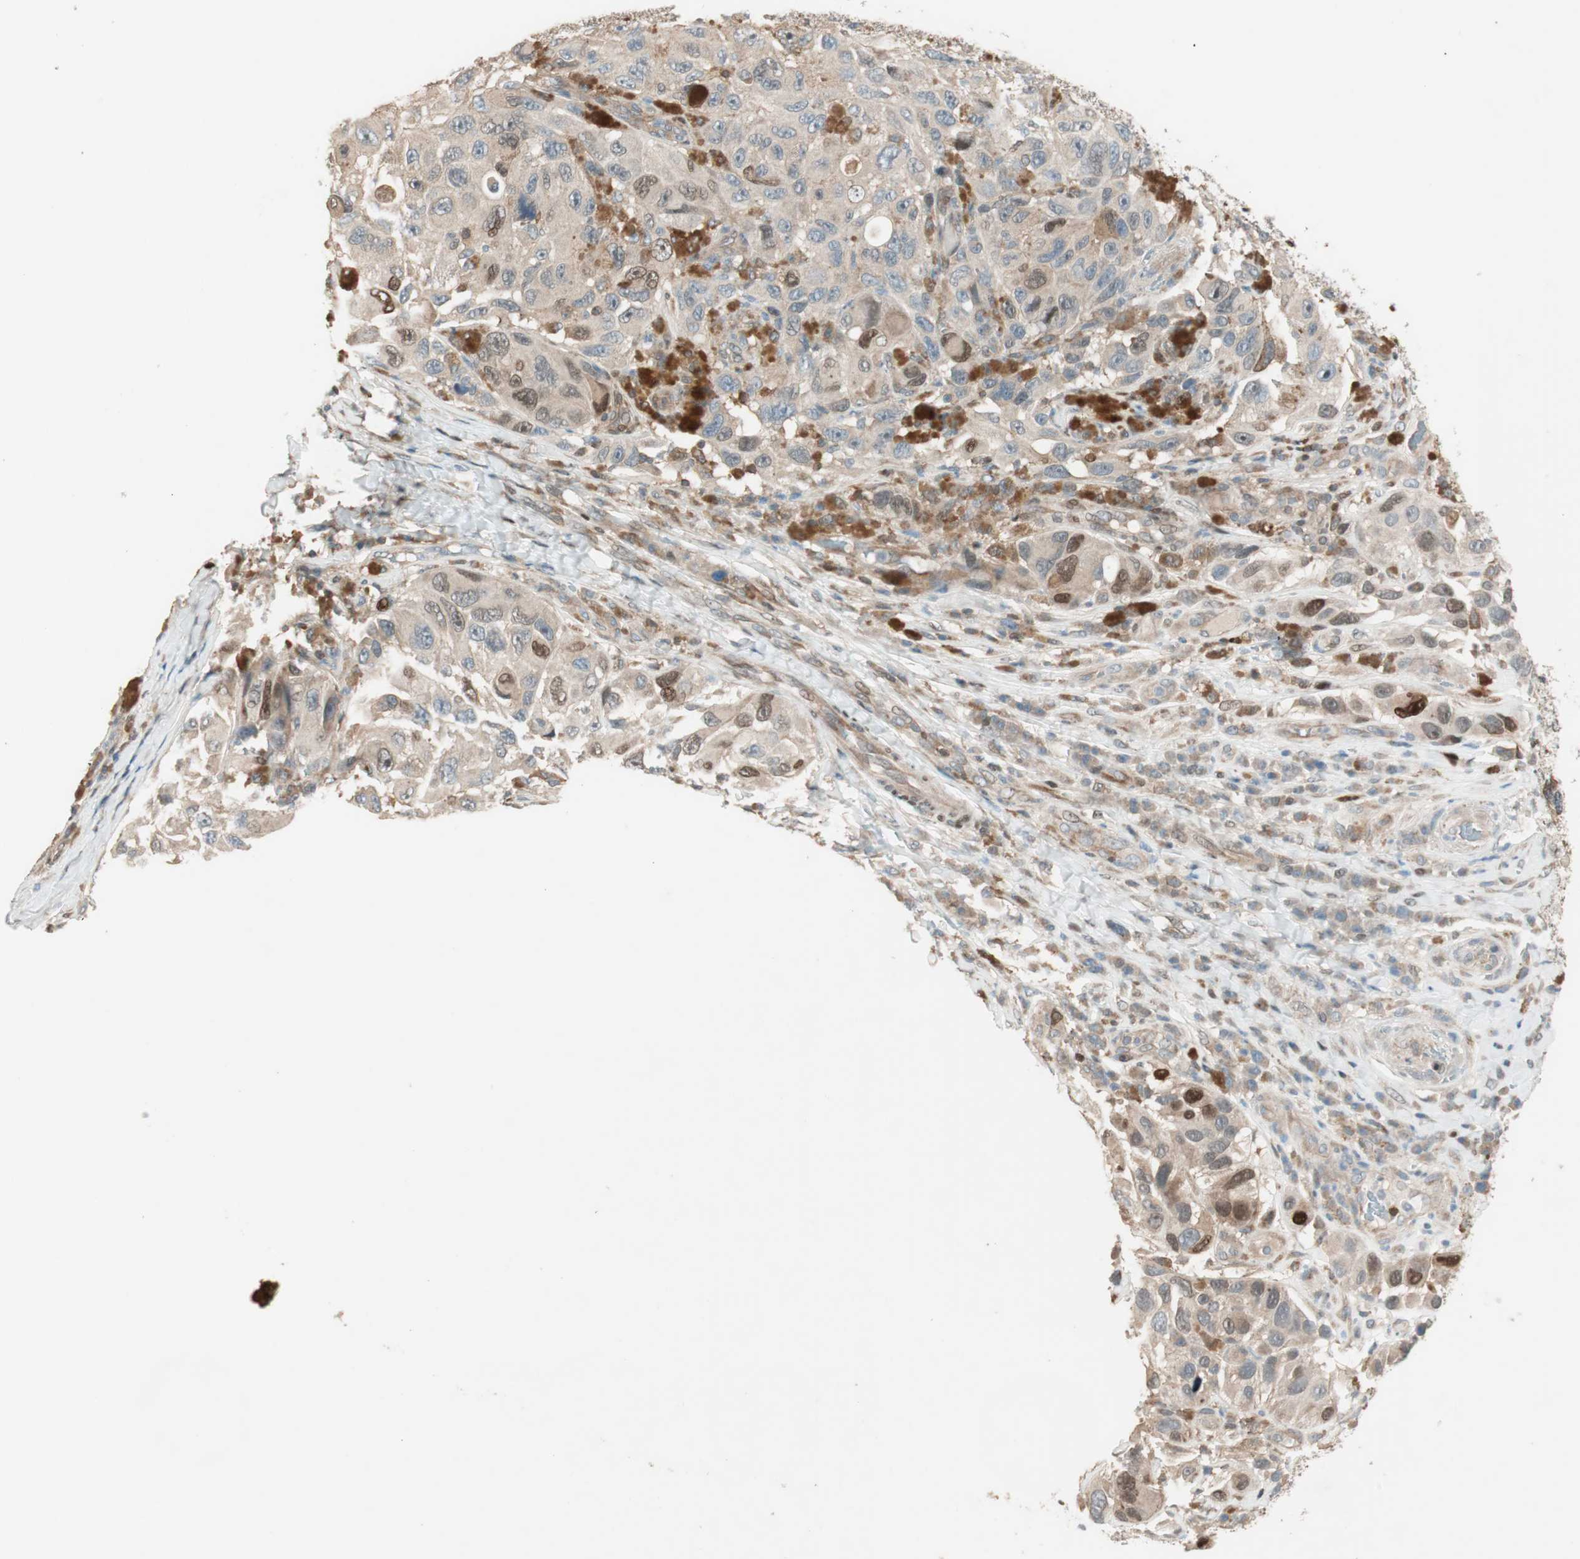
{"staining": {"intensity": "moderate", "quantity": ">75%", "location": "cytoplasmic/membranous,nuclear"}, "tissue": "melanoma", "cell_type": "Tumor cells", "image_type": "cancer", "snomed": [{"axis": "morphology", "description": "Malignant melanoma, NOS"}, {"axis": "topography", "description": "Skin"}], "caption": "Melanoma stained with a protein marker demonstrates moderate staining in tumor cells.", "gene": "BIN1", "patient": {"sex": "female", "age": 73}}